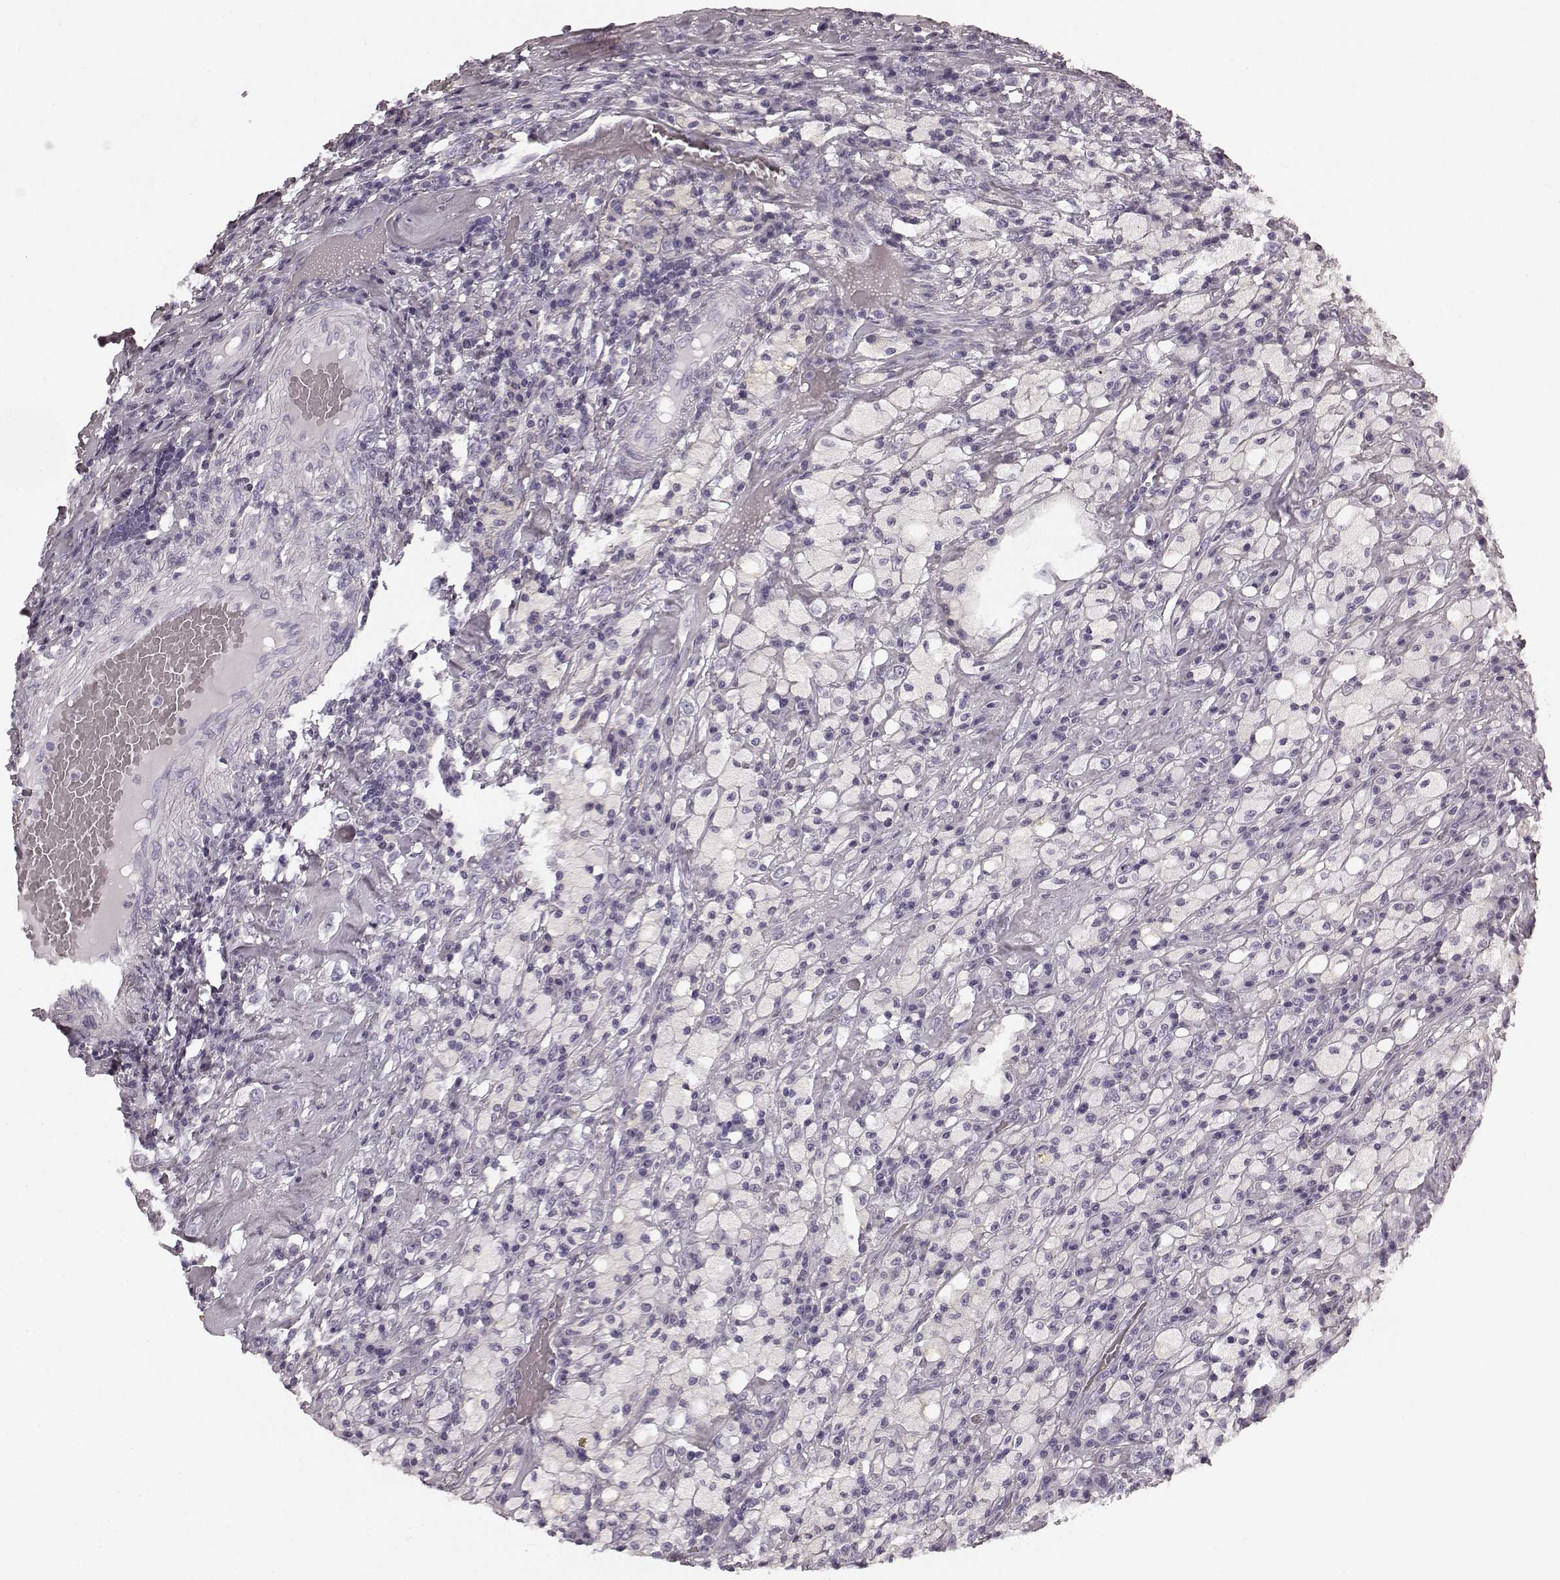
{"staining": {"intensity": "negative", "quantity": "none", "location": "none"}, "tissue": "testis cancer", "cell_type": "Tumor cells", "image_type": "cancer", "snomed": [{"axis": "morphology", "description": "Necrosis, NOS"}, {"axis": "morphology", "description": "Carcinoma, Embryonal, NOS"}, {"axis": "topography", "description": "Testis"}], "caption": "Human embryonal carcinoma (testis) stained for a protein using immunohistochemistry shows no staining in tumor cells.", "gene": "TMPRSS15", "patient": {"sex": "male", "age": 19}}